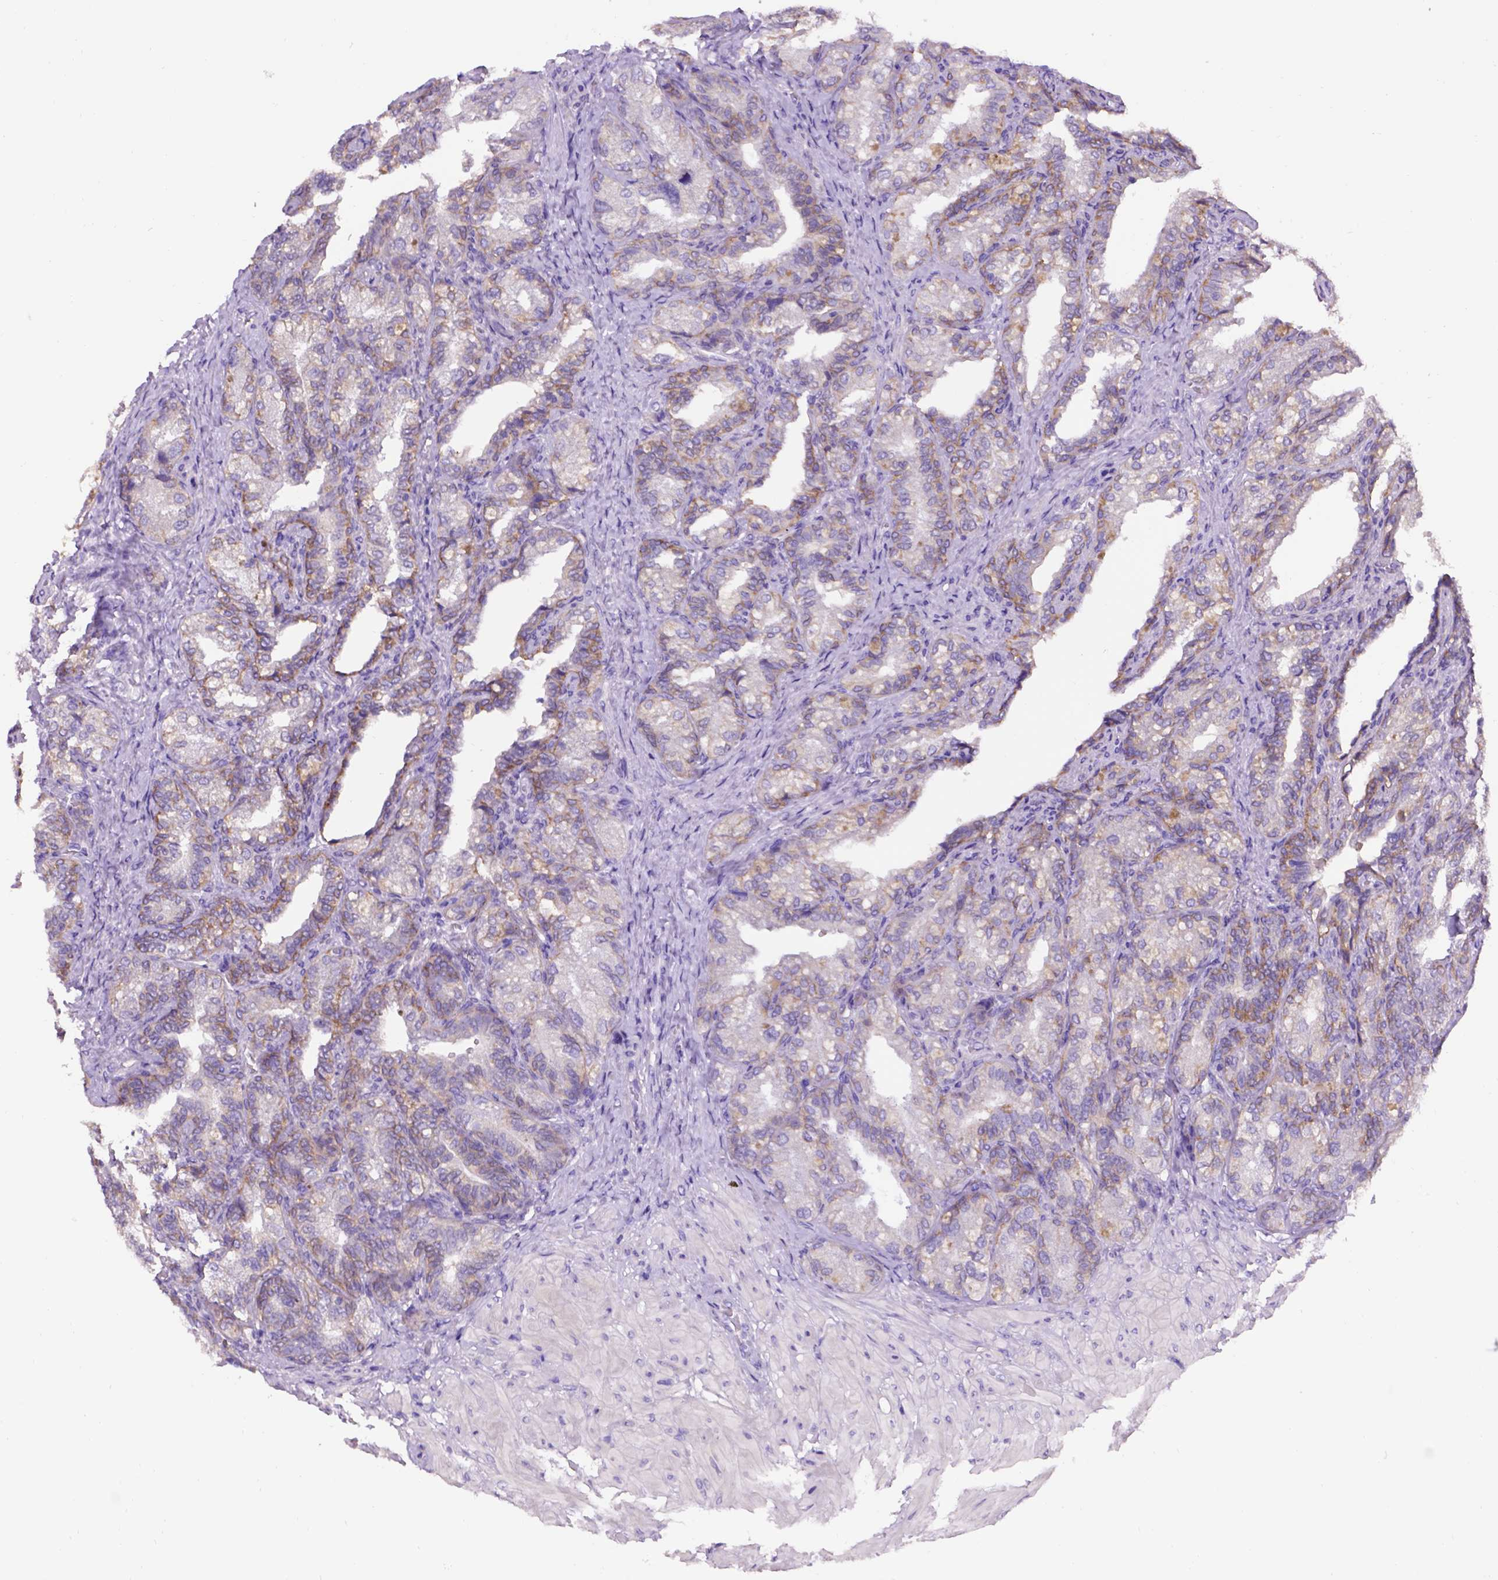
{"staining": {"intensity": "moderate", "quantity": "<25%", "location": "cytoplasmic/membranous"}, "tissue": "seminal vesicle", "cell_type": "Glandular cells", "image_type": "normal", "snomed": [{"axis": "morphology", "description": "Normal tissue, NOS"}, {"axis": "topography", "description": "Seminal veicle"}], "caption": "A high-resolution histopathology image shows immunohistochemistry staining of normal seminal vesicle, which displays moderate cytoplasmic/membranous expression in approximately <25% of glandular cells.", "gene": "EGFR", "patient": {"sex": "male", "age": 57}}